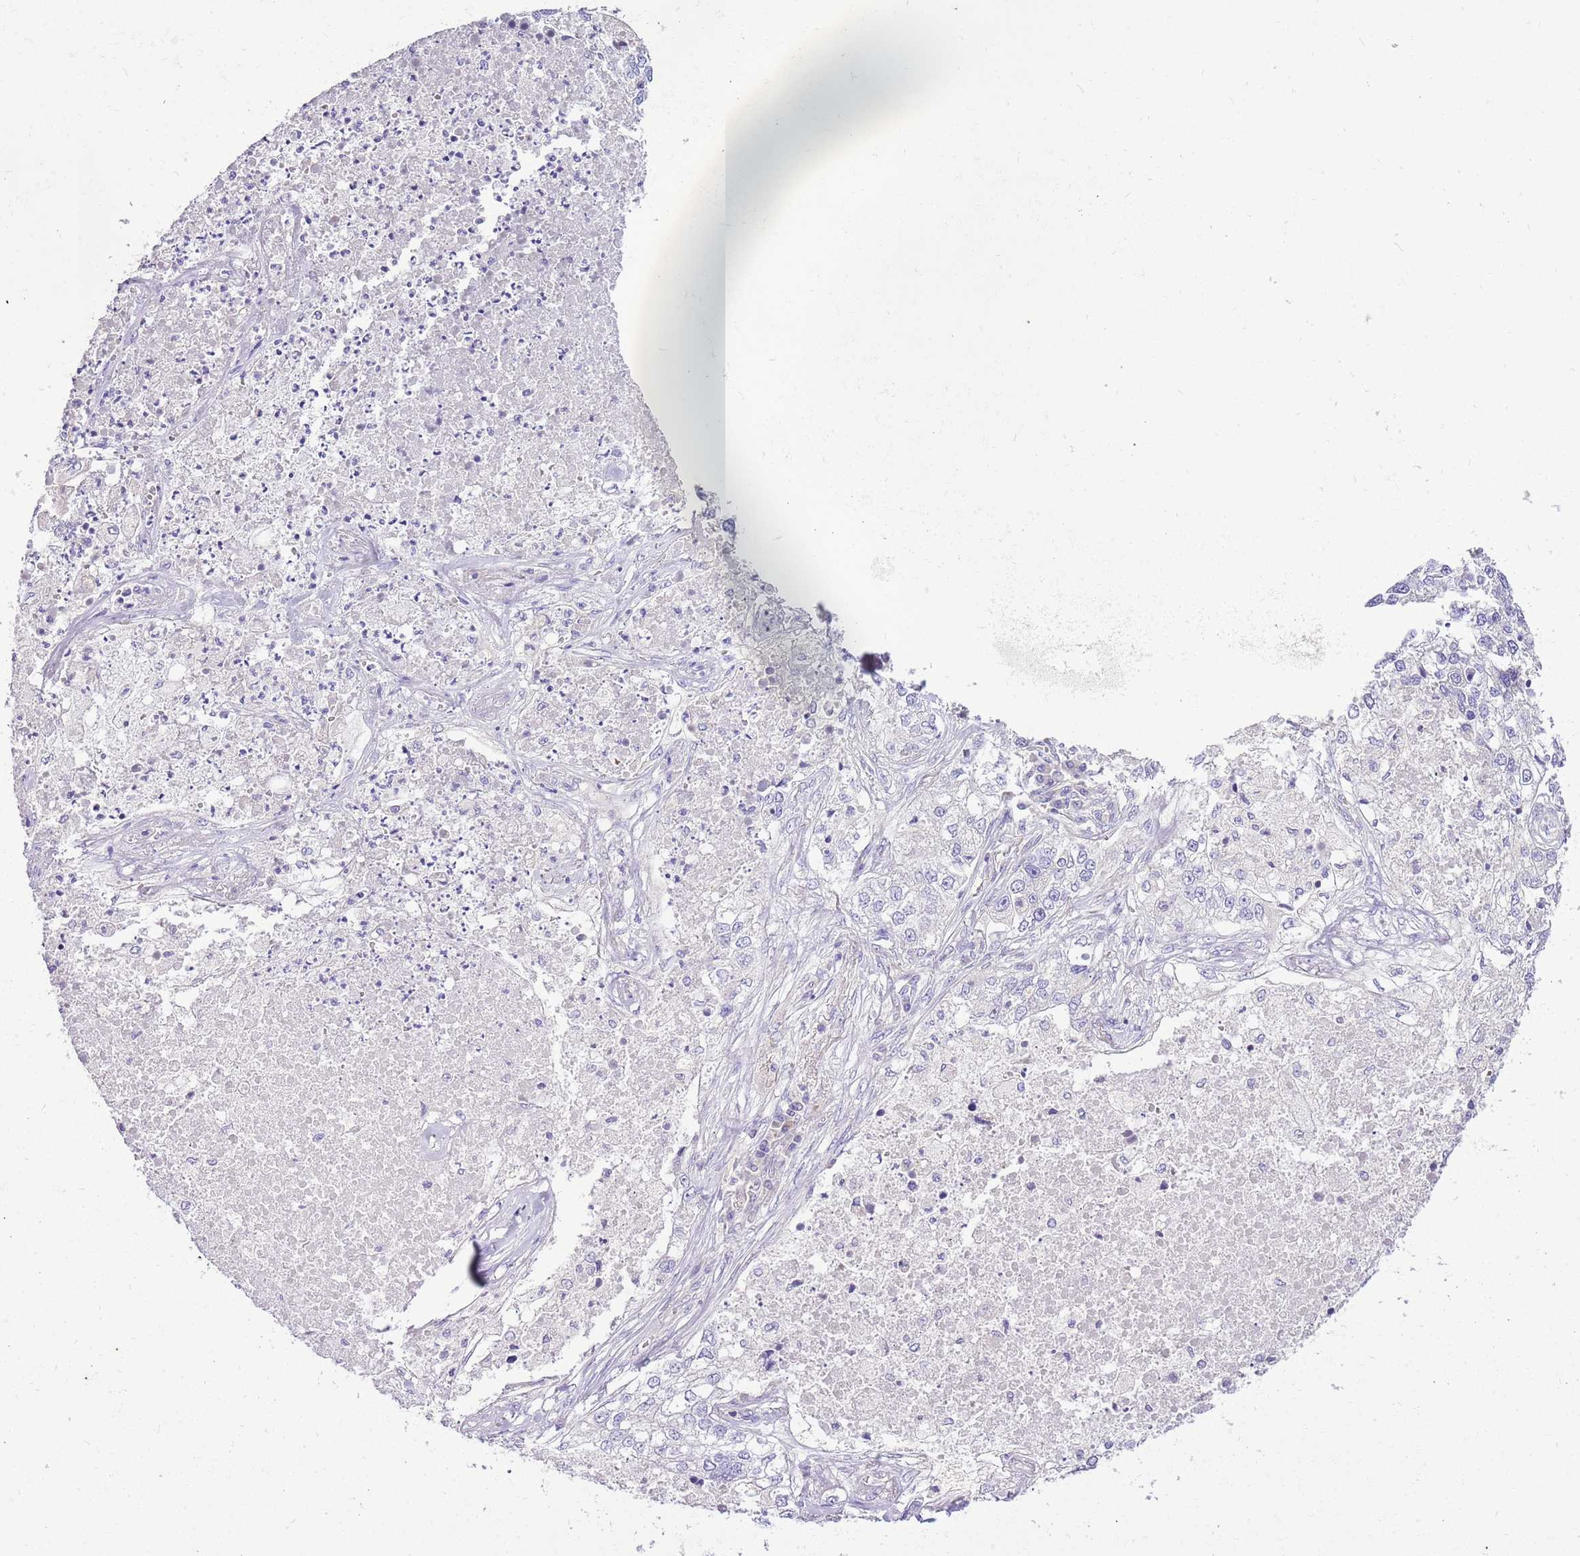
{"staining": {"intensity": "negative", "quantity": "none", "location": "none"}, "tissue": "lung cancer", "cell_type": "Tumor cells", "image_type": "cancer", "snomed": [{"axis": "morphology", "description": "Adenocarcinoma, NOS"}, {"axis": "topography", "description": "Lung"}], "caption": "The immunohistochemistry micrograph has no significant staining in tumor cells of lung cancer (adenocarcinoma) tissue.", "gene": "GLCE", "patient": {"sex": "male", "age": 49}}